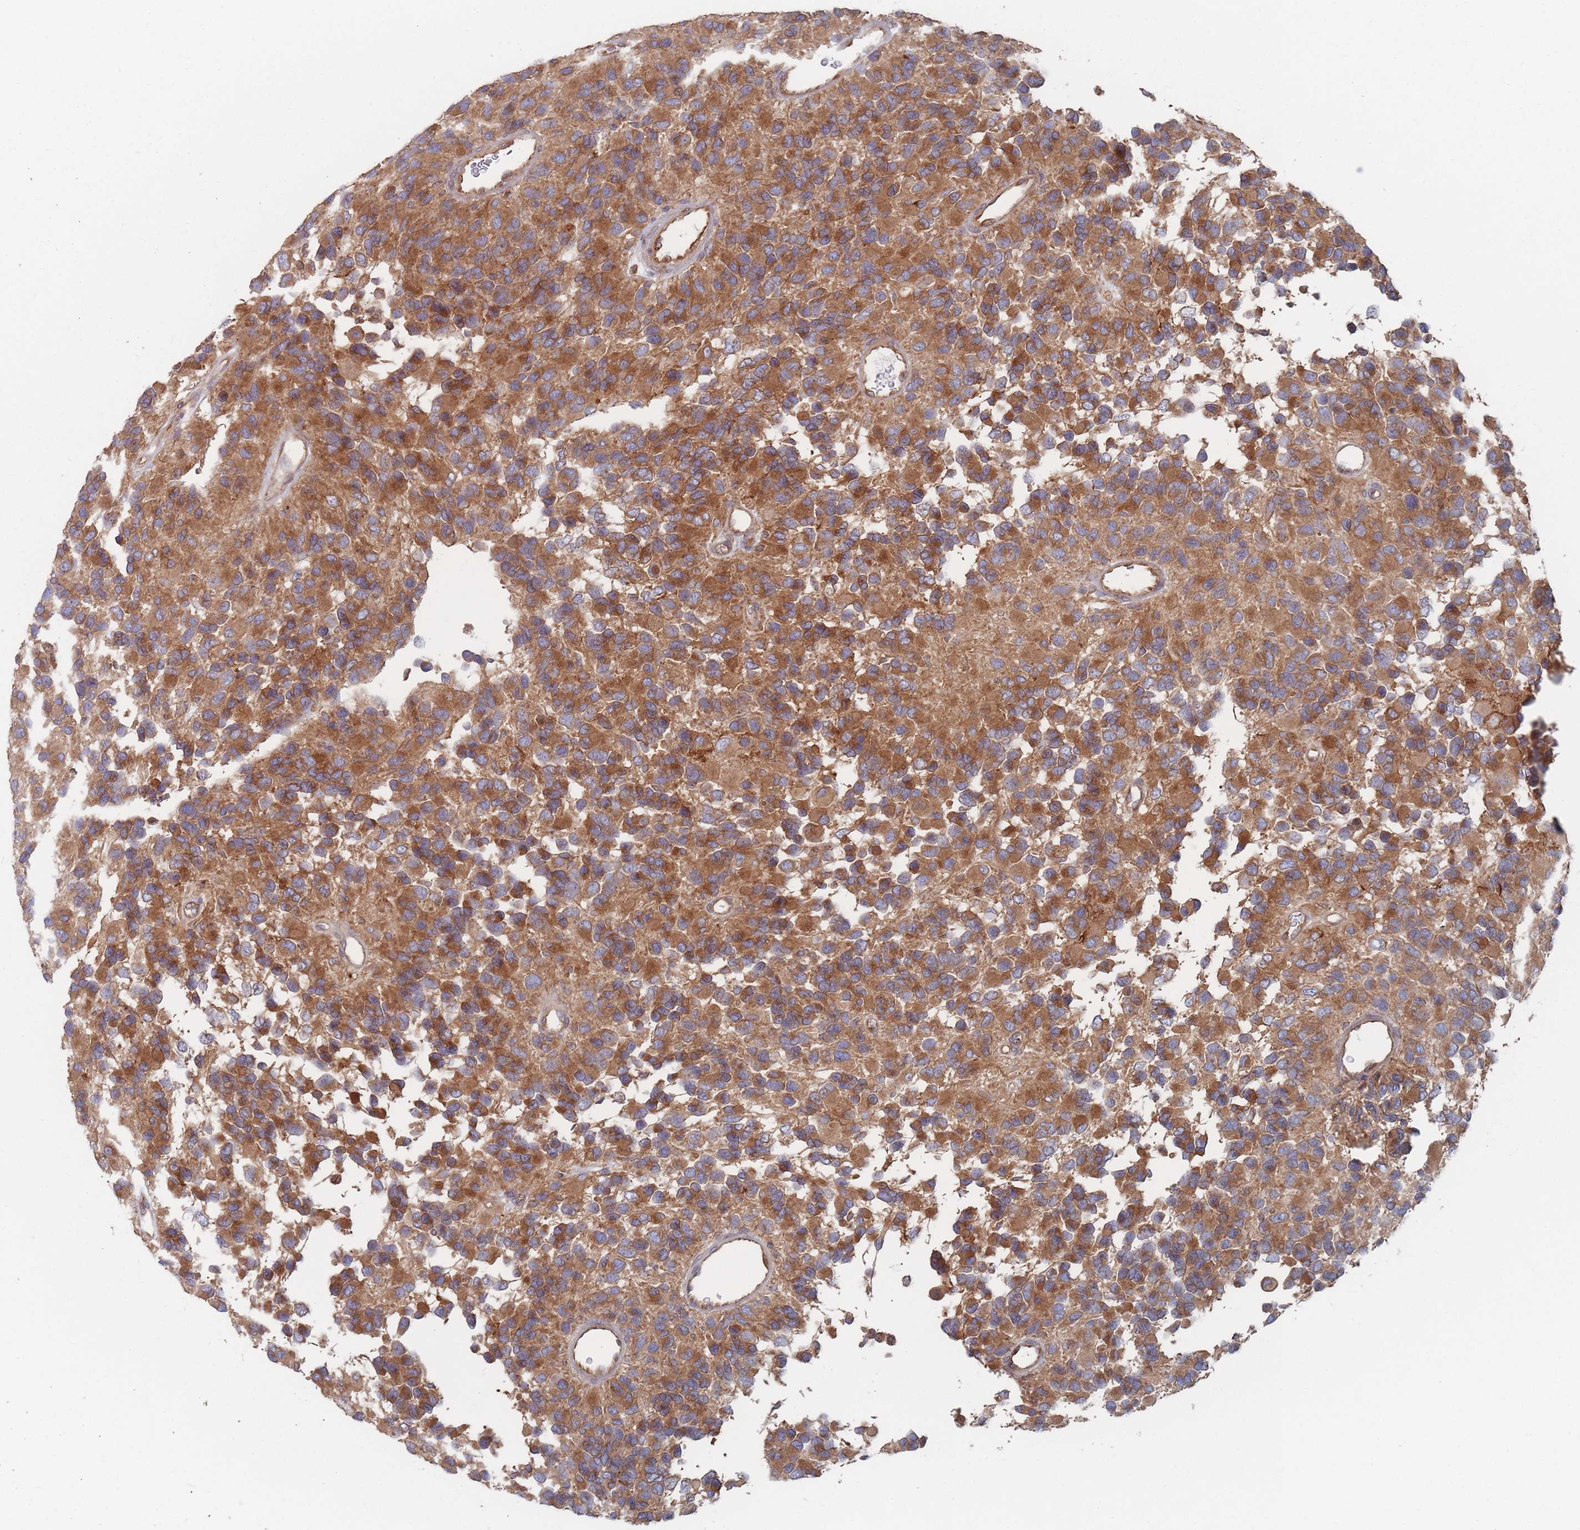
{"staining": {"intensity": "strong", "quantity": ">75%", "location": "cytoplasmic/membranous"}, "tissue": "glioma", "cell_type": "Tumor cells", "image_type": "cancer", "snomed": [{"axis": "morphology", "description": "Glioma, malignant, High grade"}, {"axis": "topography", "description": "Brain"}], "caption": "Malignant high-grade glioma stained for a protein (brown) displays strong cytoplasmic/membranous positive positivity in about >75% of tumor cells.", "gene": "KDSR", "patient": {"sex": "male", "age": 77}}